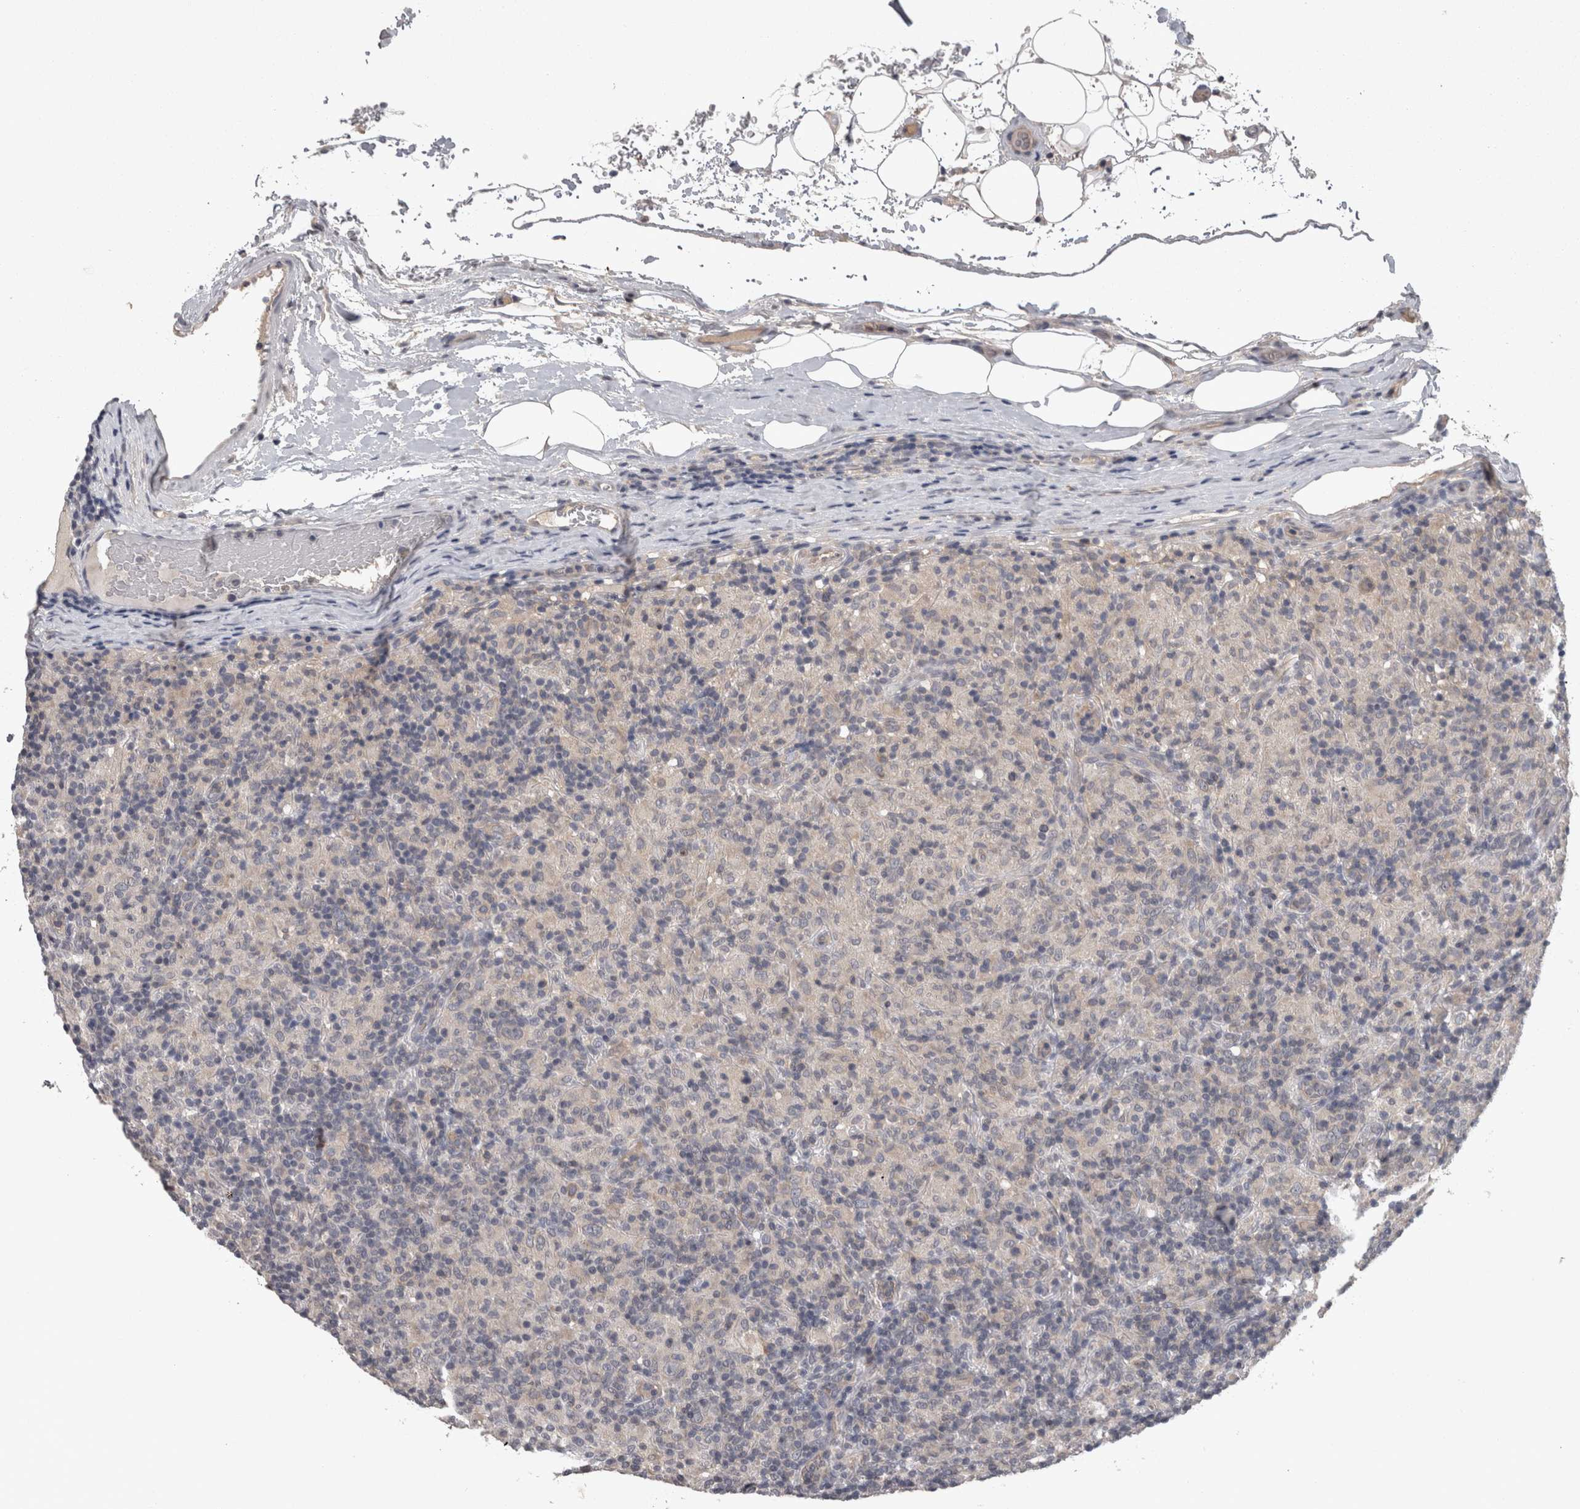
{"staining": {"intensity": "negative", "quantity": "none", "location": "none"}, "tissue": "lymphoma", "cell_type": "Tumor cells", "image_type": "cancer", "snomed": [{"axis": "morphology", "description": "Hodgkin's disease, NOS"}, {"axis": "topography", "description": "Lymph node"}], "caption": "Image shows no protein staining in tumor cells of Hodgkin's disease tissue. The staining was performed using DAB (3,3'-diaminobenzidine) to visualize the protein expression in brown, while the nuclei were stained in blue with hematoxylin (Magnification: 20x).", "gene": "PON3", "patient": {"sex": "male", "age": 70}}